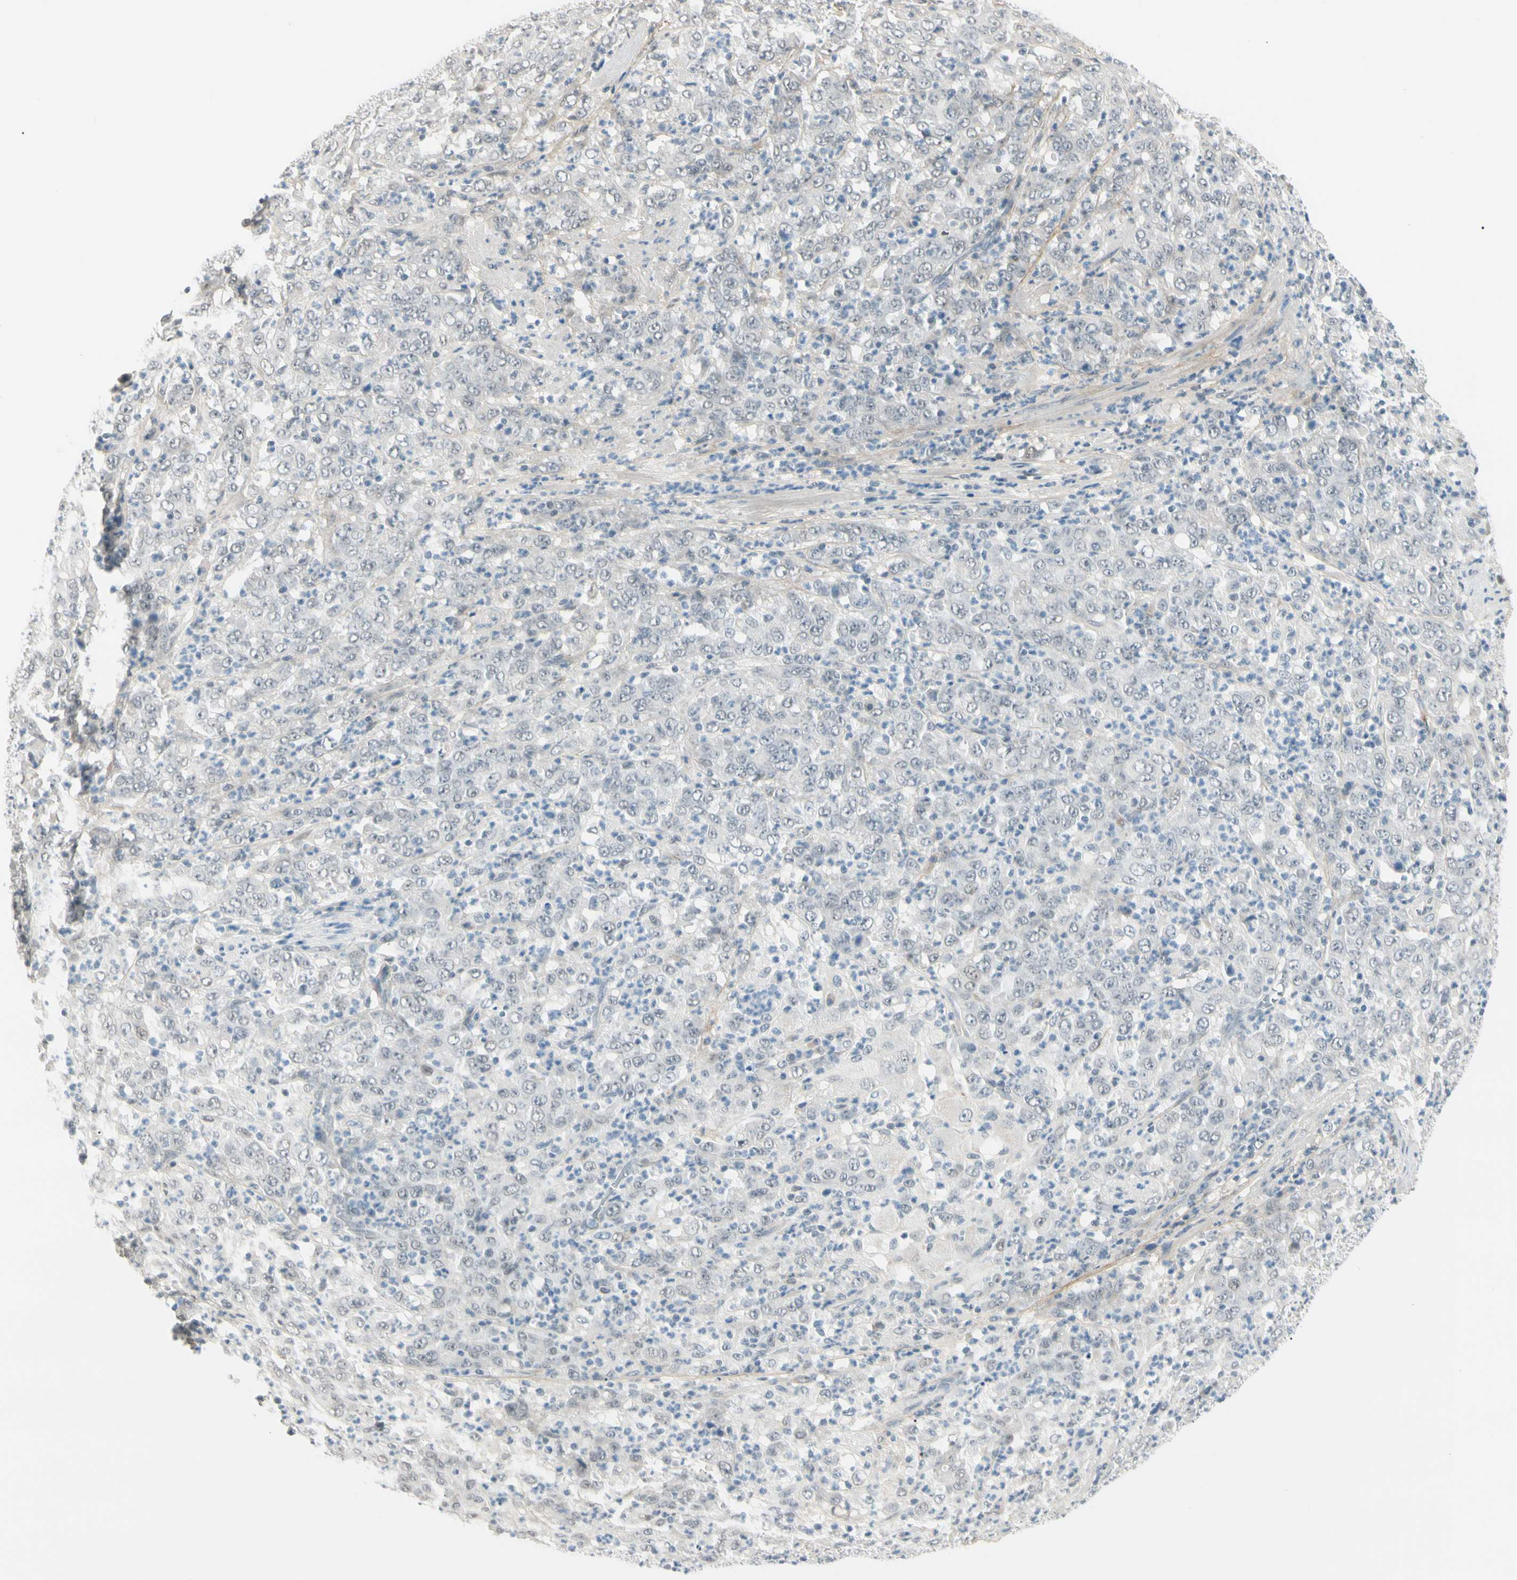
{"staining": {"intensity": "negative", "quantity": "none", "location": "none"}, "tissue": "stomach cancer", "cell_type": "Tumor cells", "image_type": "cancer", "snomed": [{"axis": "morphology", "description": "Adenocarcinoma, NOS"}, {"axis": "topography", "description": "Stomach, lower"}], "caption": "A photomicrograph of stomach adenocarcinoma stained for a protein reveals no brown staining in tumor cells.", "gene": "ASPN", "patient": {"sex": "female", "age": 71}}